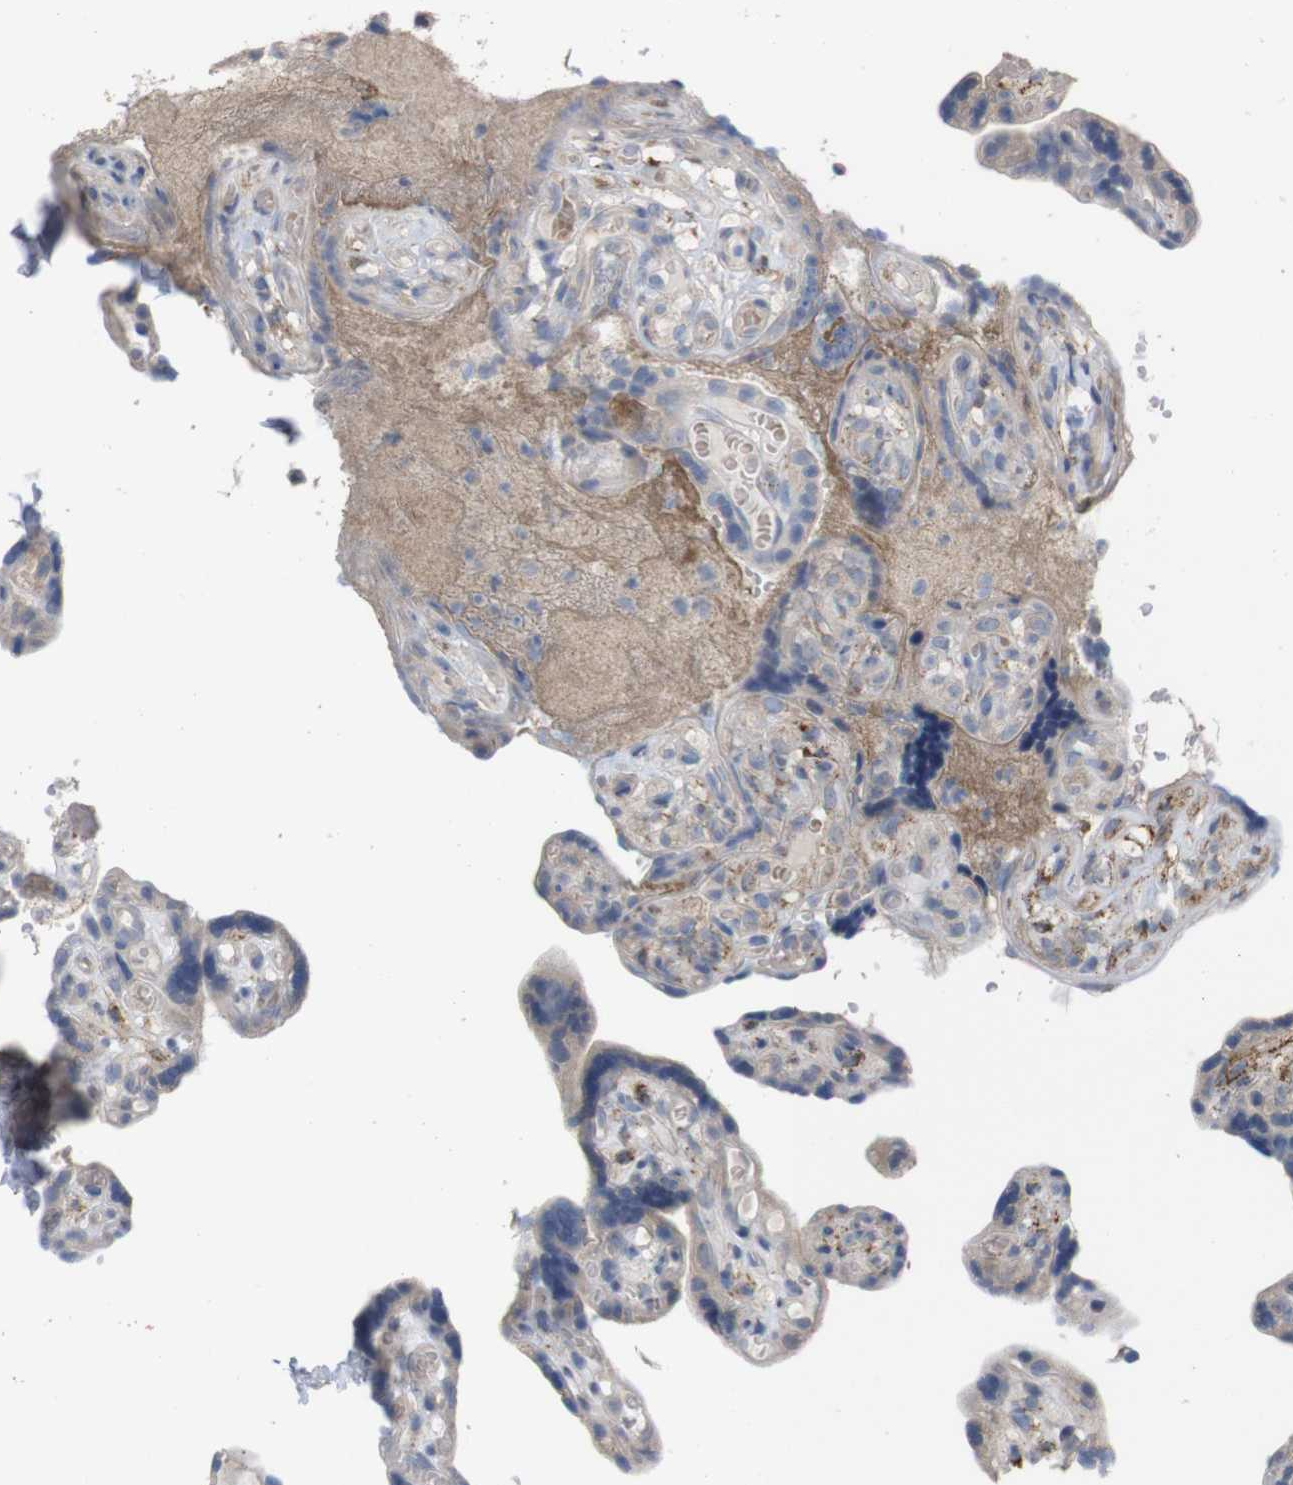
{"staining": {"intensity": "moderate", "quantity": ">75%", "location": "cytoplasmic/membranous"}, "tissue": "placenta", "cell_type": "Decidual cells", "image_type": "normal", "snomed": [{"axis": "morphology", "description": "Normal tissue, NOS"}, {"axis": "topography", "description": "Placenta"}], "caption": "Placenta stained with immunohistochemistry reveals moderate cytoplasmic/membranous expression in approximately >75% of decidual cells. (IHC, brightfield microscopy, high magnification).", "gene": "PTPRR", "patient": {"sex": "female", "age": 30}}